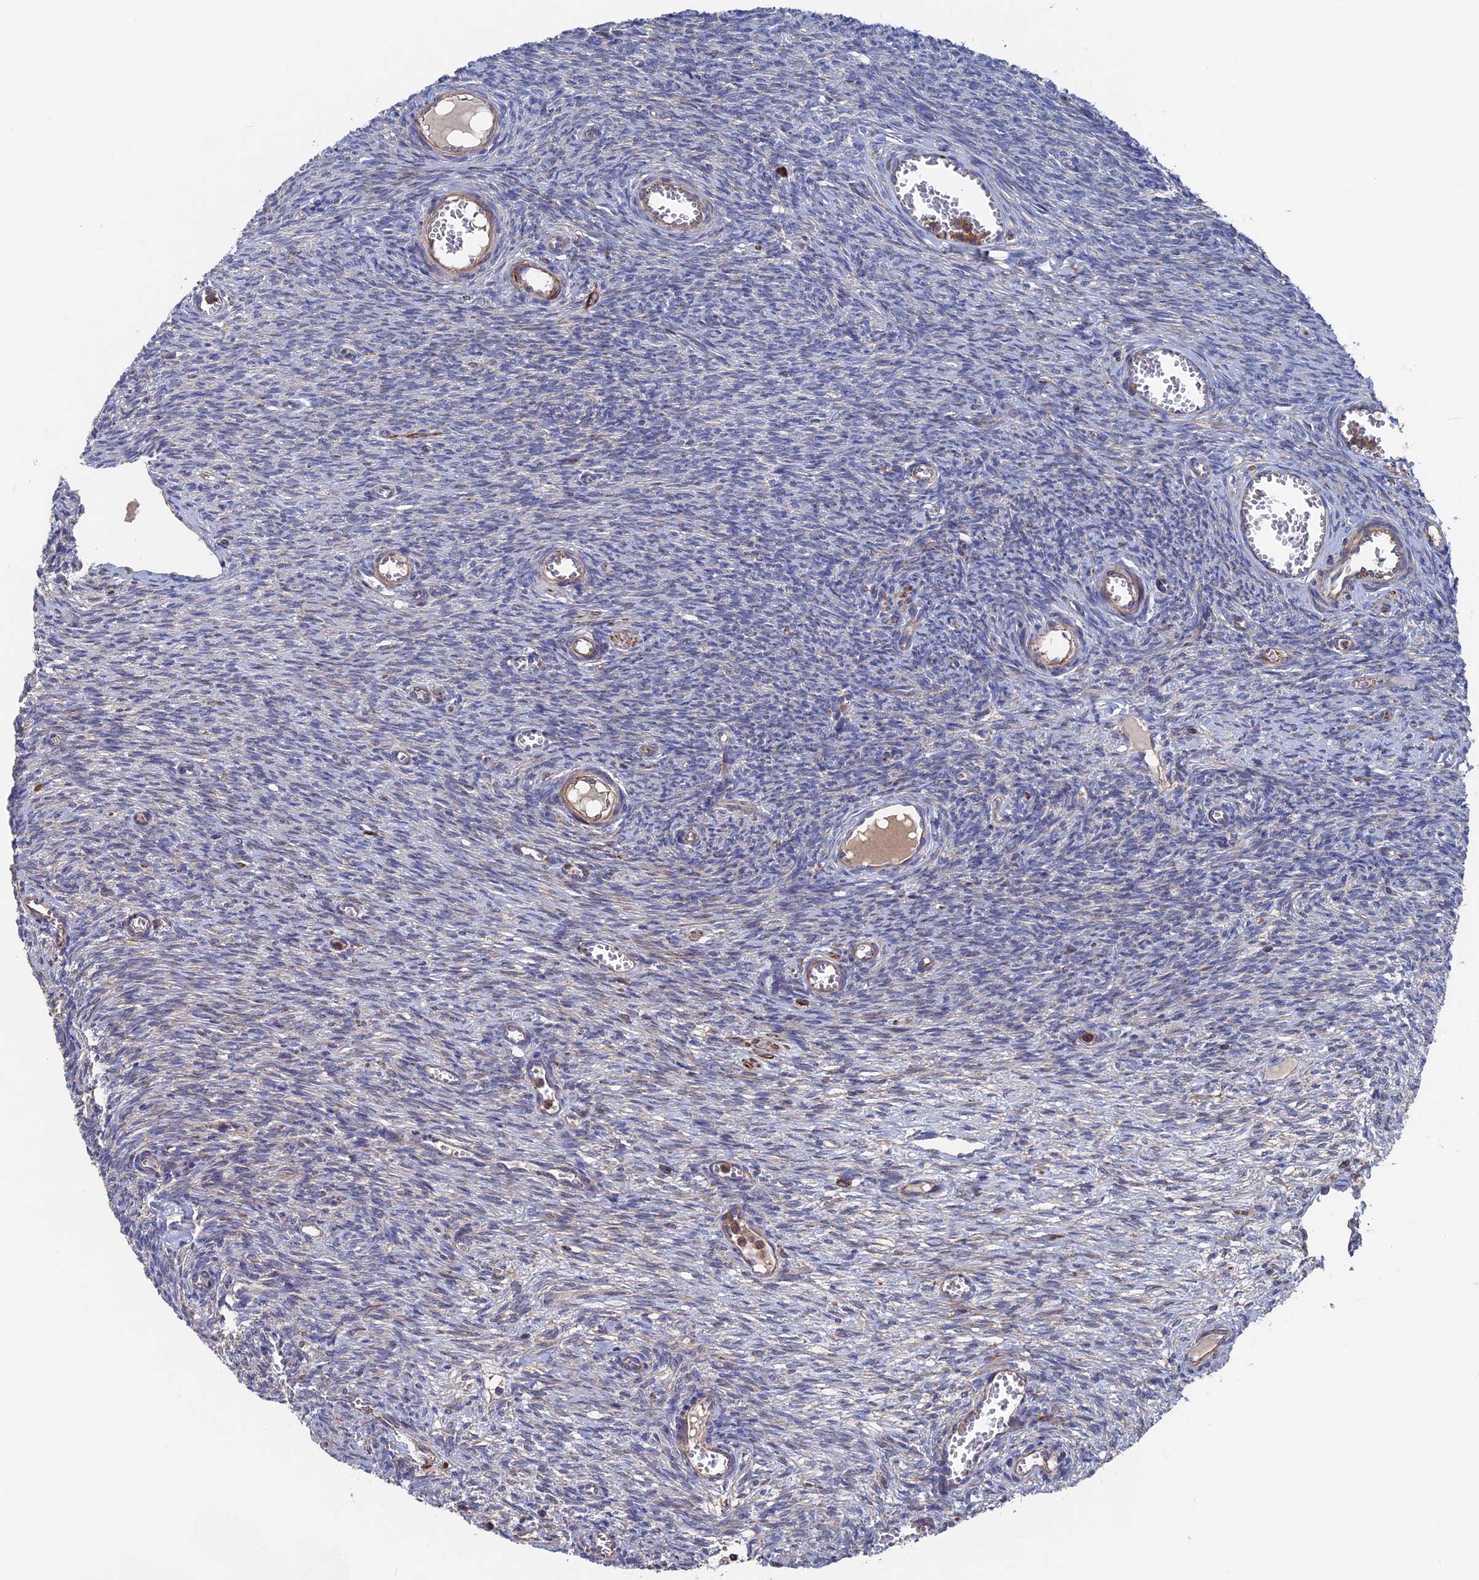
{"staining": {"intensity": "negative", "quantity": "none", "location": "none"}, "tissue": "ovary", "cell_type": "Ovarian stroma cells", "image_type": "normal", "snomed": [{"axis": "morphology", "description": "Normal tissue, NOS"}, {"axis": "topography", "description": "Ovary"}], "caption": "Ovarian stroma cells show no significant protein positivity in normal ovary.", "gene": "DNAJC3", "patient": {"sex": "female", "age": 44}}